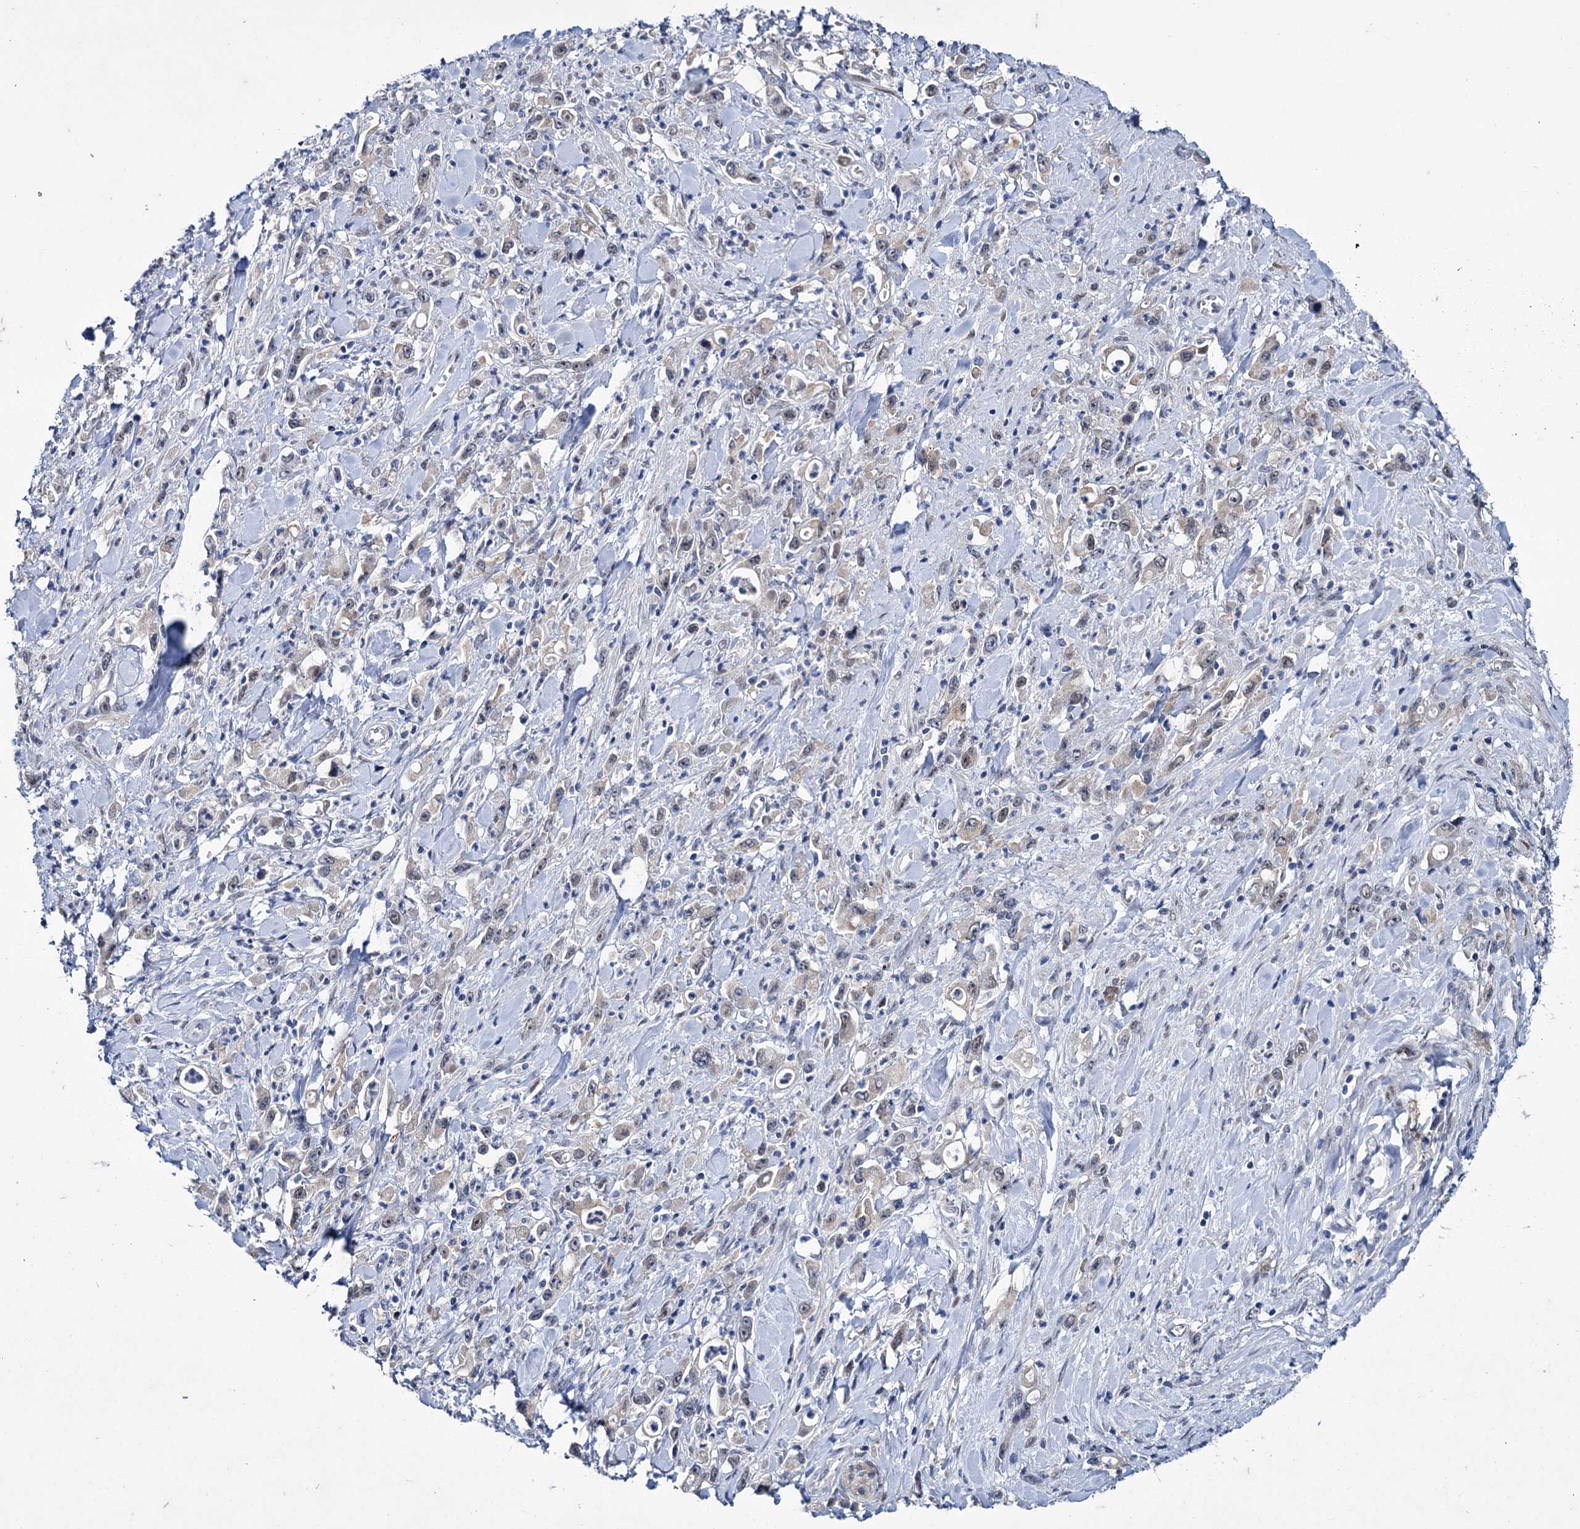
{"staining": {"intensity": "weak", "quantity": "<25%", "location": "cytoplasmic/membranous"}, "tissue": "stomach cancer", "cell_type": "Tumor cells", "image_type": "cancer", "snomed": [{"axis": "morphology", "description": "Adenocarcinoma, NOS"}, {"axis": "topography", "description": "Stomach, lower"}], "caption": "A histopathology image of human stomach cancer is negative for staining in tumor cells.", "gene": "MID1IP1", "patient": {"sex": "female", "age": 43}}